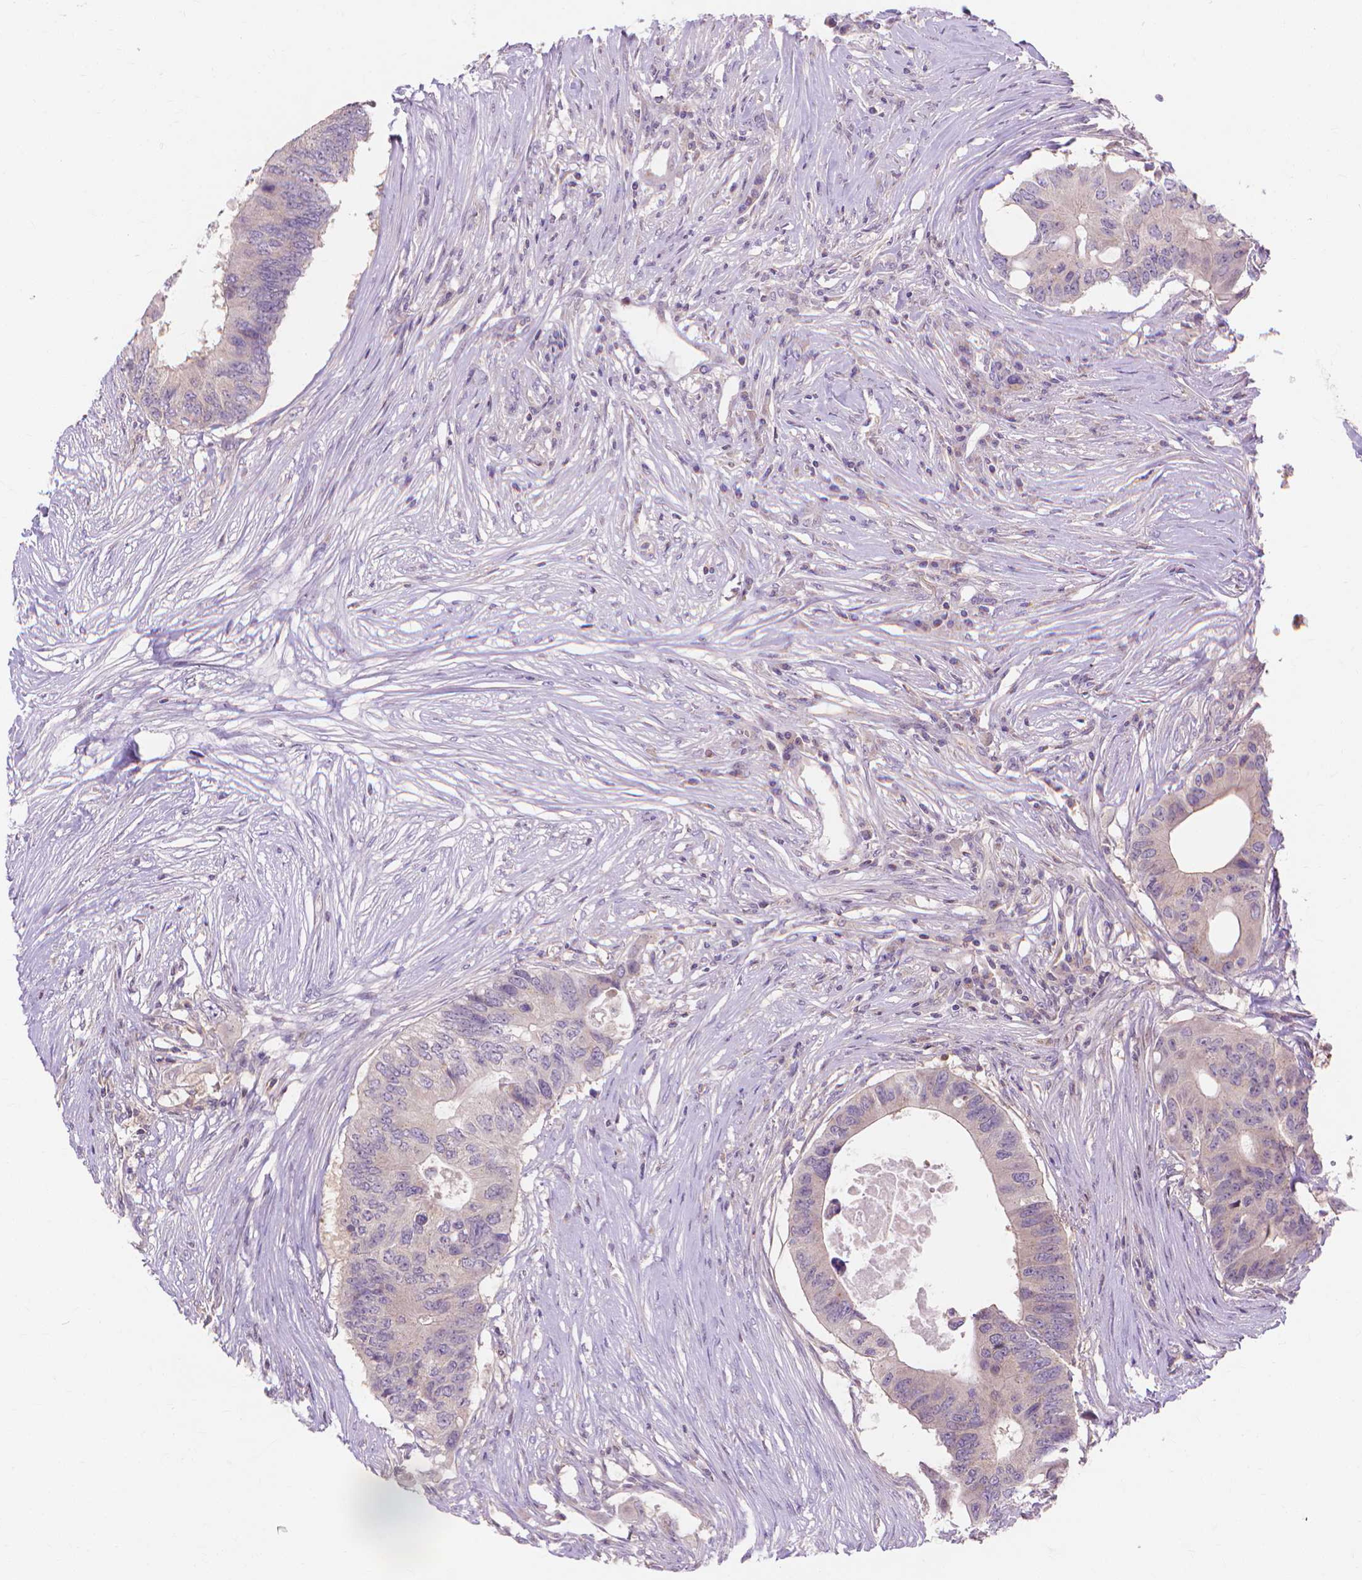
{"staining": {"intensity": "negative", "quantity": "none", "location": "none"}, "tissue": "colorectal cancer", "cell_type": "Tumor cells", "image_type": "cancer", "snomed": [{"axis": "morphology", "description": "Adenocarcinoma, NOS"}, {"axis": "topography", "description": "Colon"}], "caption": "Protein analysis of adenocarcinoma (colorectal) shows no significant expression in tumor cells.", "gene": "PRDM13", "patient": {"sex": "male", "age": 71}}